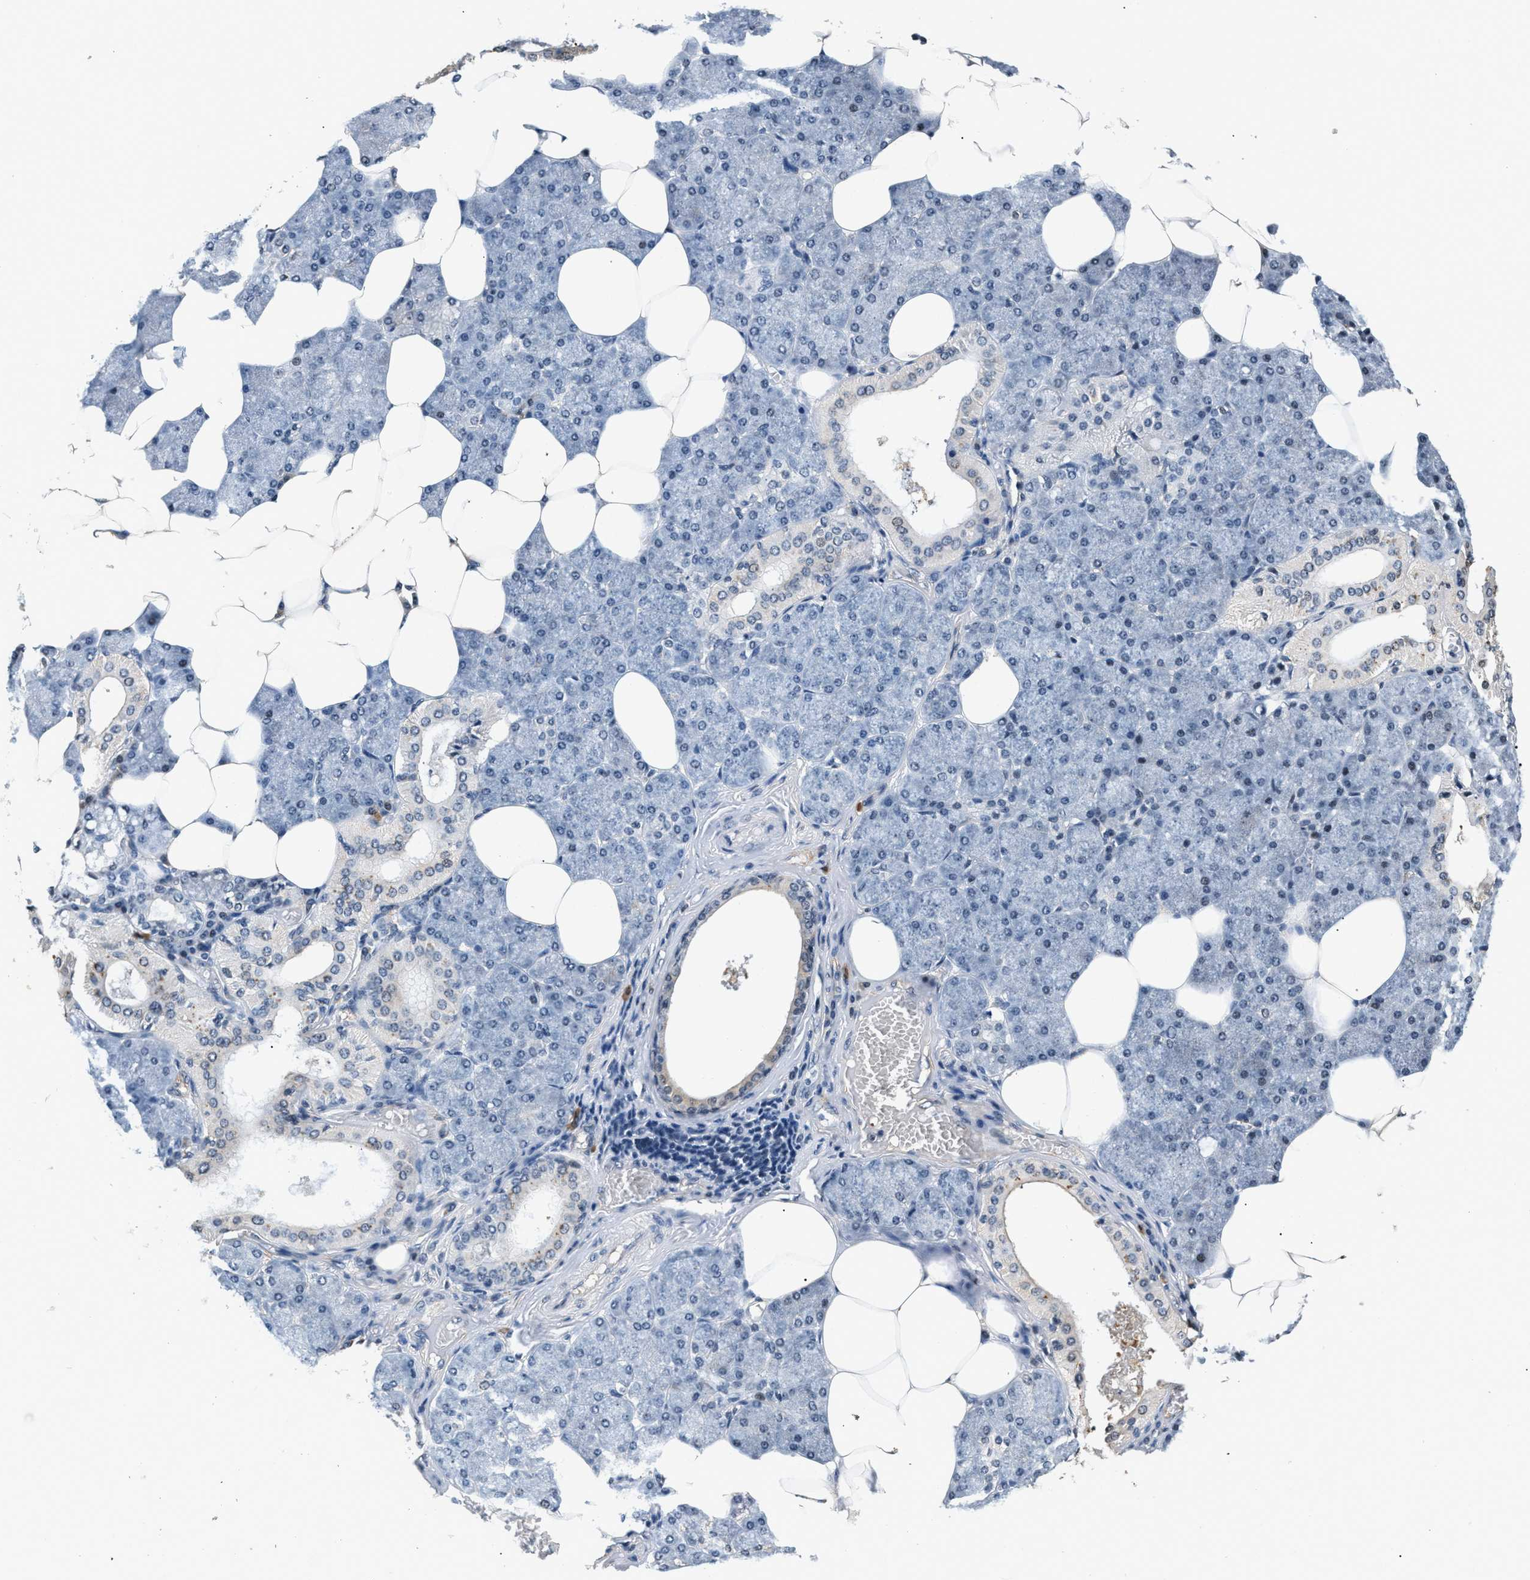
{"staining": {"intensity": "moderate", "quantity": "<25%", "location": "cytoplasmic/membranous,nuclear"}, "tissue": "salivary gland", "cell_type": "Glandular cells", "image_type": "normal", "snomed": [{"axis": "morphology", "description": "Normal tissue, NOS"}, {"axis": "topography", "description": "Salivary gland"}], "caption": "Glandular cells show low levels of moderate cytoplasmic/membranous,nuclear expression in approximately <25% of cells in benign human salivary gland.", "gene": "RBM33", "patient": {"sex": "male", "age": 62}}